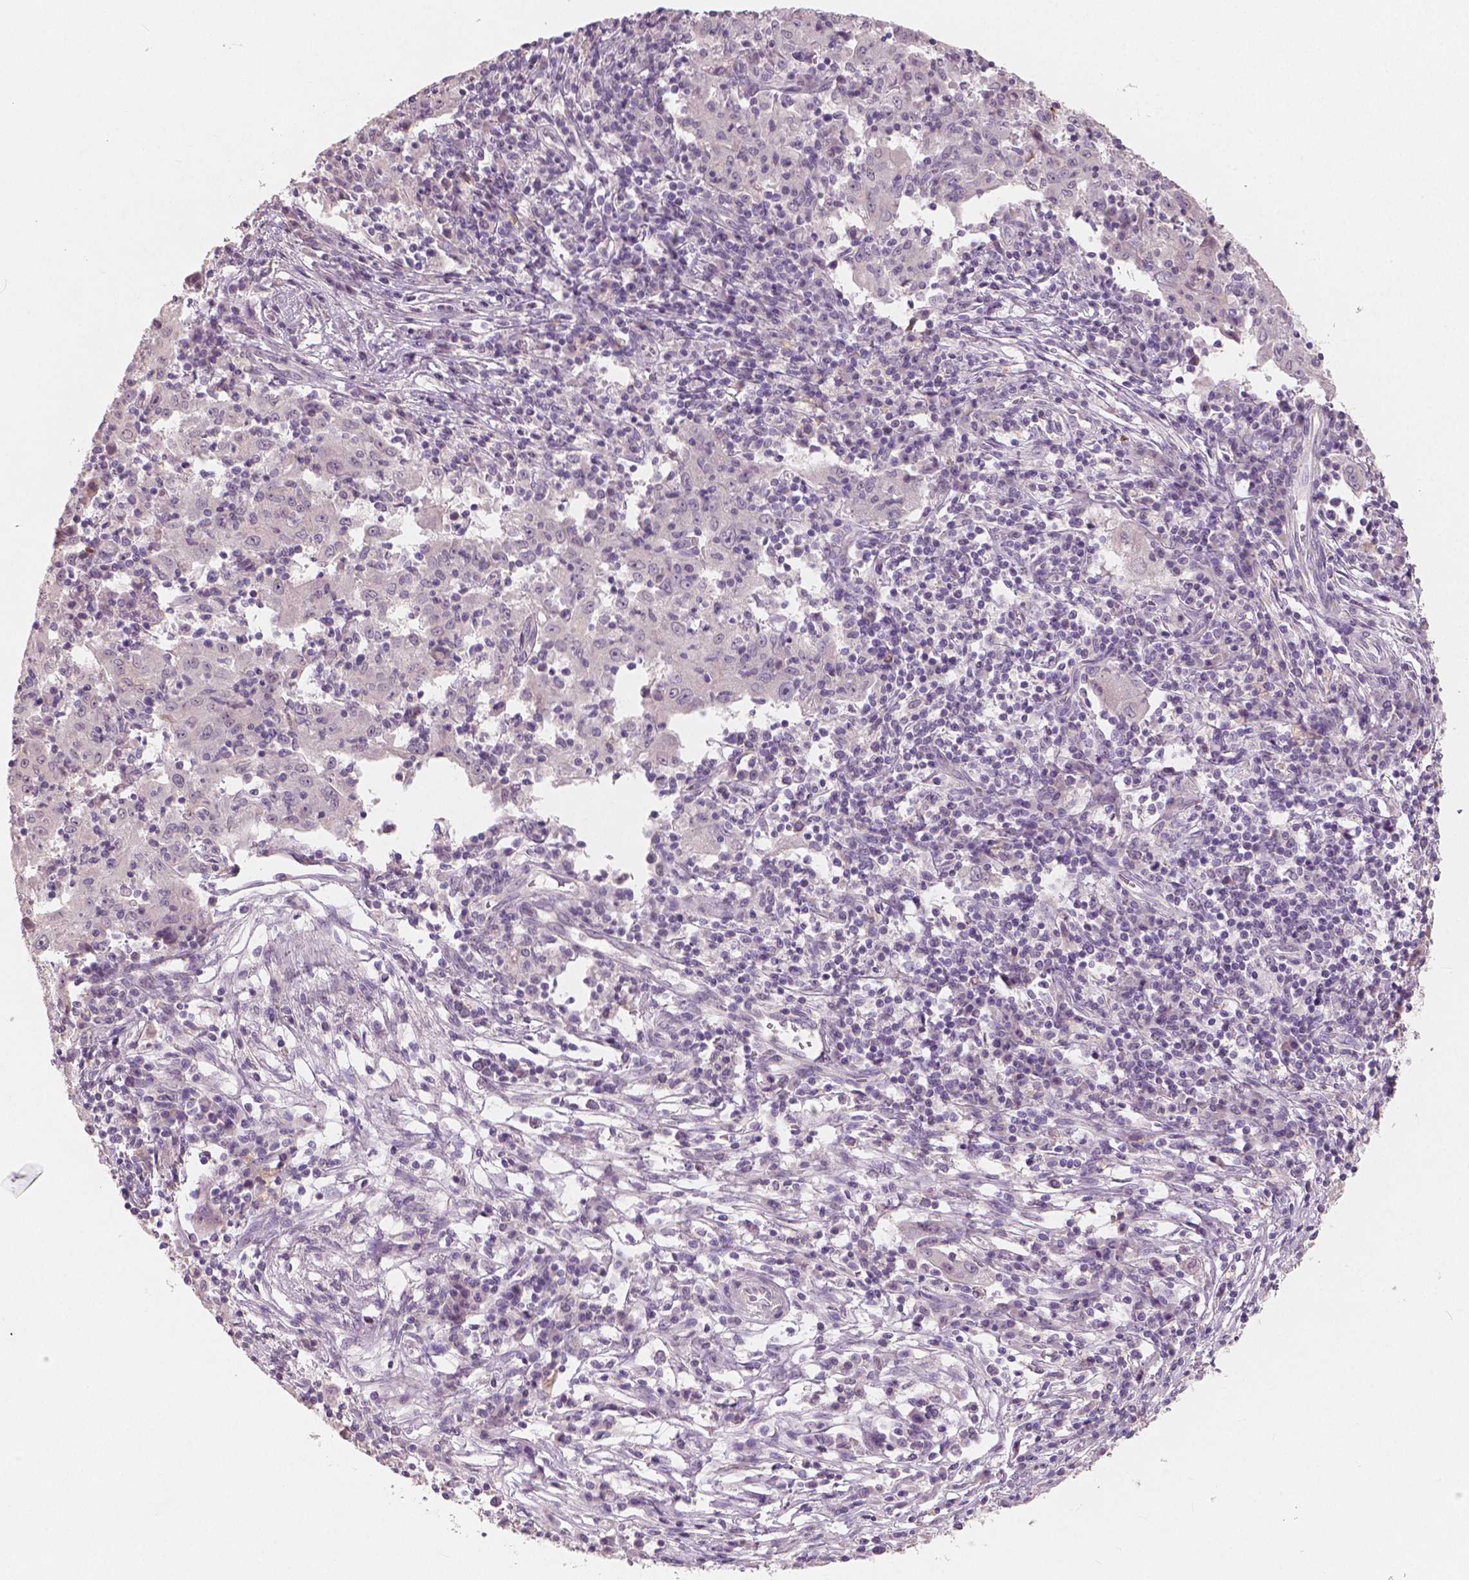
{"staining": {"intensity": "negative", "quantity": "none", "location": "none"}, "tissue": "pancreatic cancer", "cell_type": "Tumor cells", "image_type": "cancer", "snomed": [{"axis": "morphology", "description": "Adenocarcinoma, NOS"}, {"axis": "topography", "description": "Pancreas"}], "caption": "The image demonstrates no significant positivity in tumor cells of adenocarcinoma (pancreatic).", "gene": "RNASE7", "patient": {"sex": "male", "age": 63}}